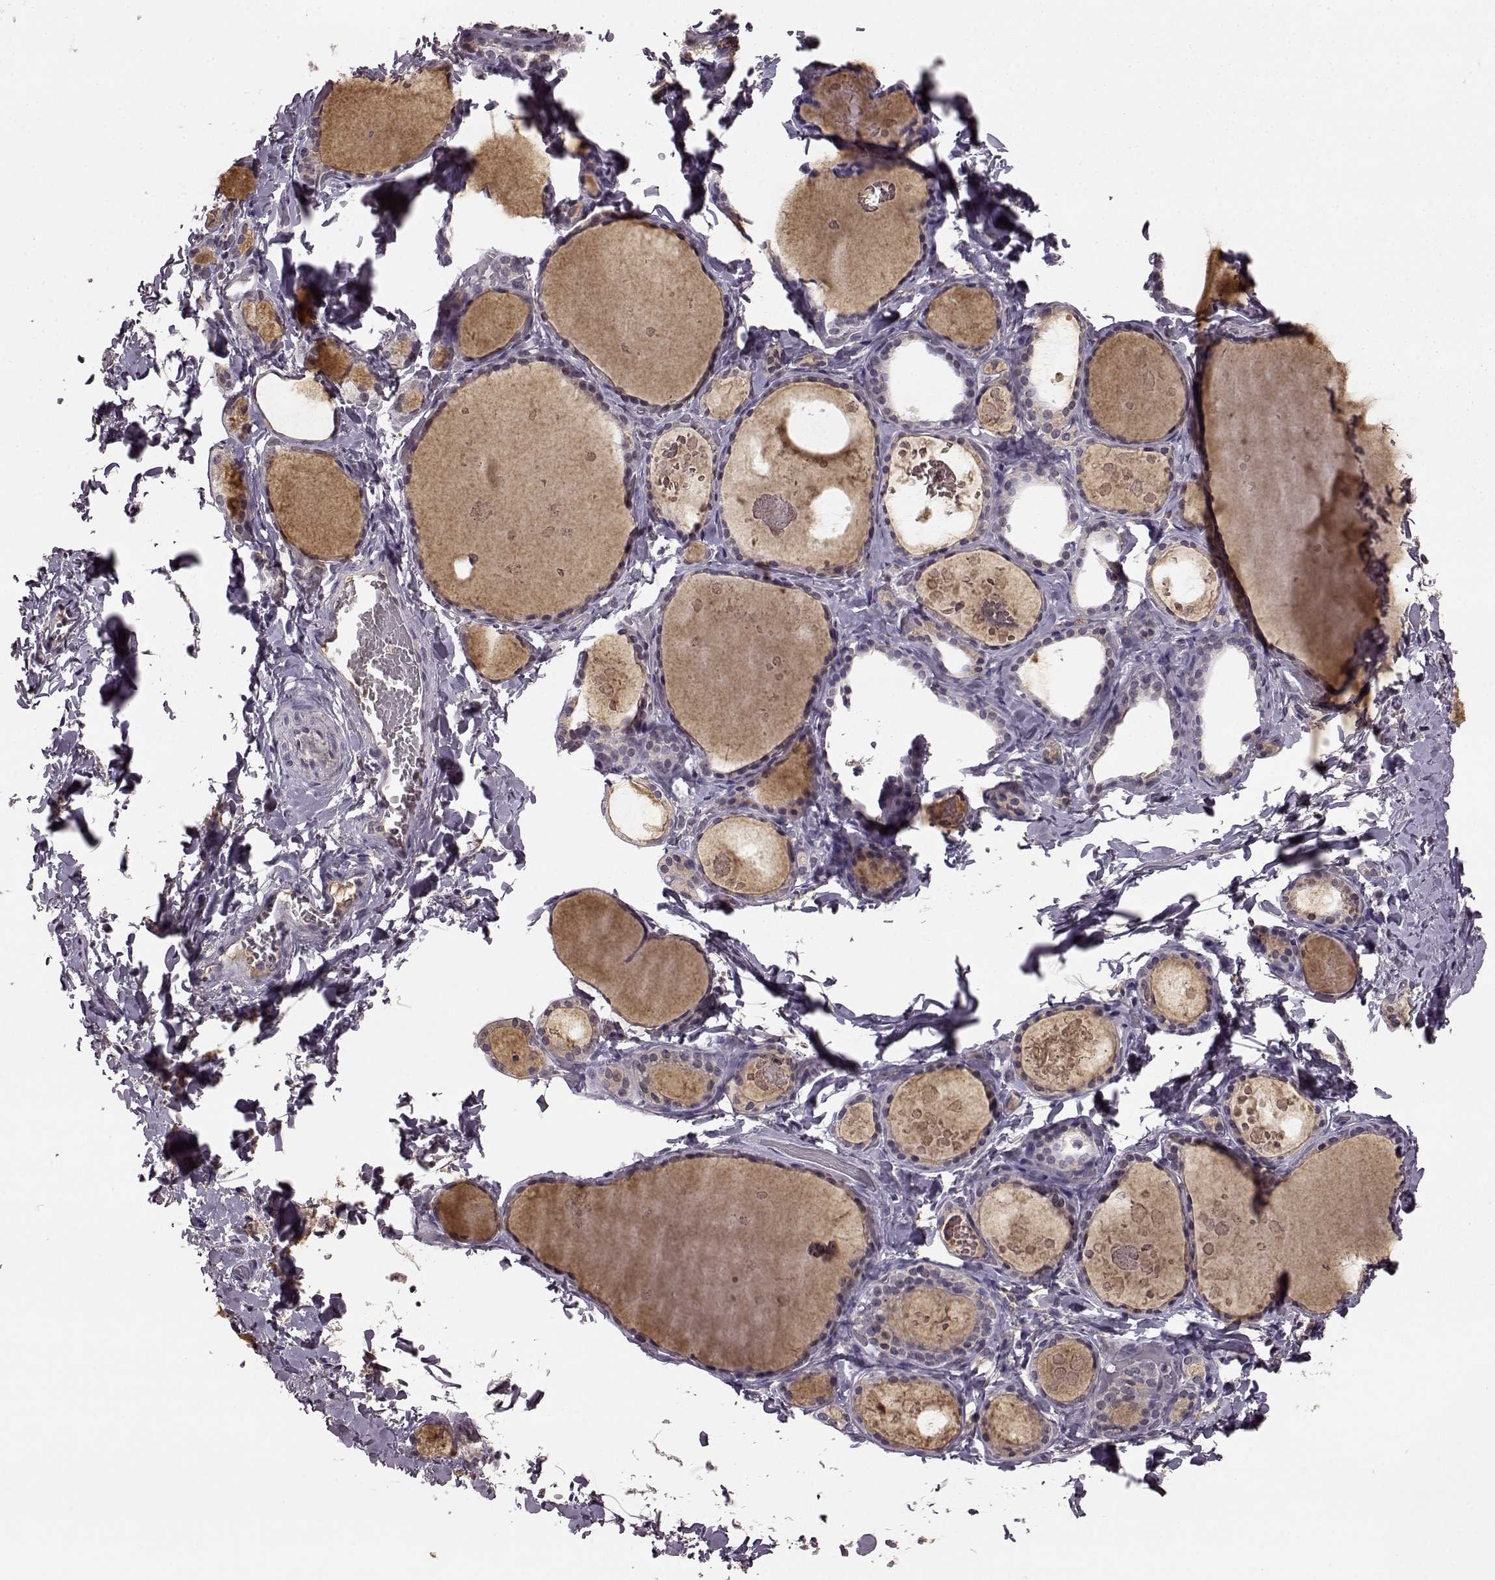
{"staining": {"intensity": "negative", "quantity": "none", "location": "none"}, "tissue": "thyroid gland", "cell_type": "Glandular cells", "image_type": "normal", "snomed": [{"axis": "morphology", "description": "Normal tissue, NOS"}, {"axis": "topography", "description": "Thyroid gland"}], "caption": "Immunohistochemistry micrograph of unremarkable human thyroid gland stained for a protein (brown), which shows no positivity in glandular cells. The staining was performed using DAB to visualize the protein expression in brown, while the nuclei were stained in blue with hematoxylin (Magnification: 20x).", "gene": "NRL", "patient": {"sex": "female", "age": 56}}